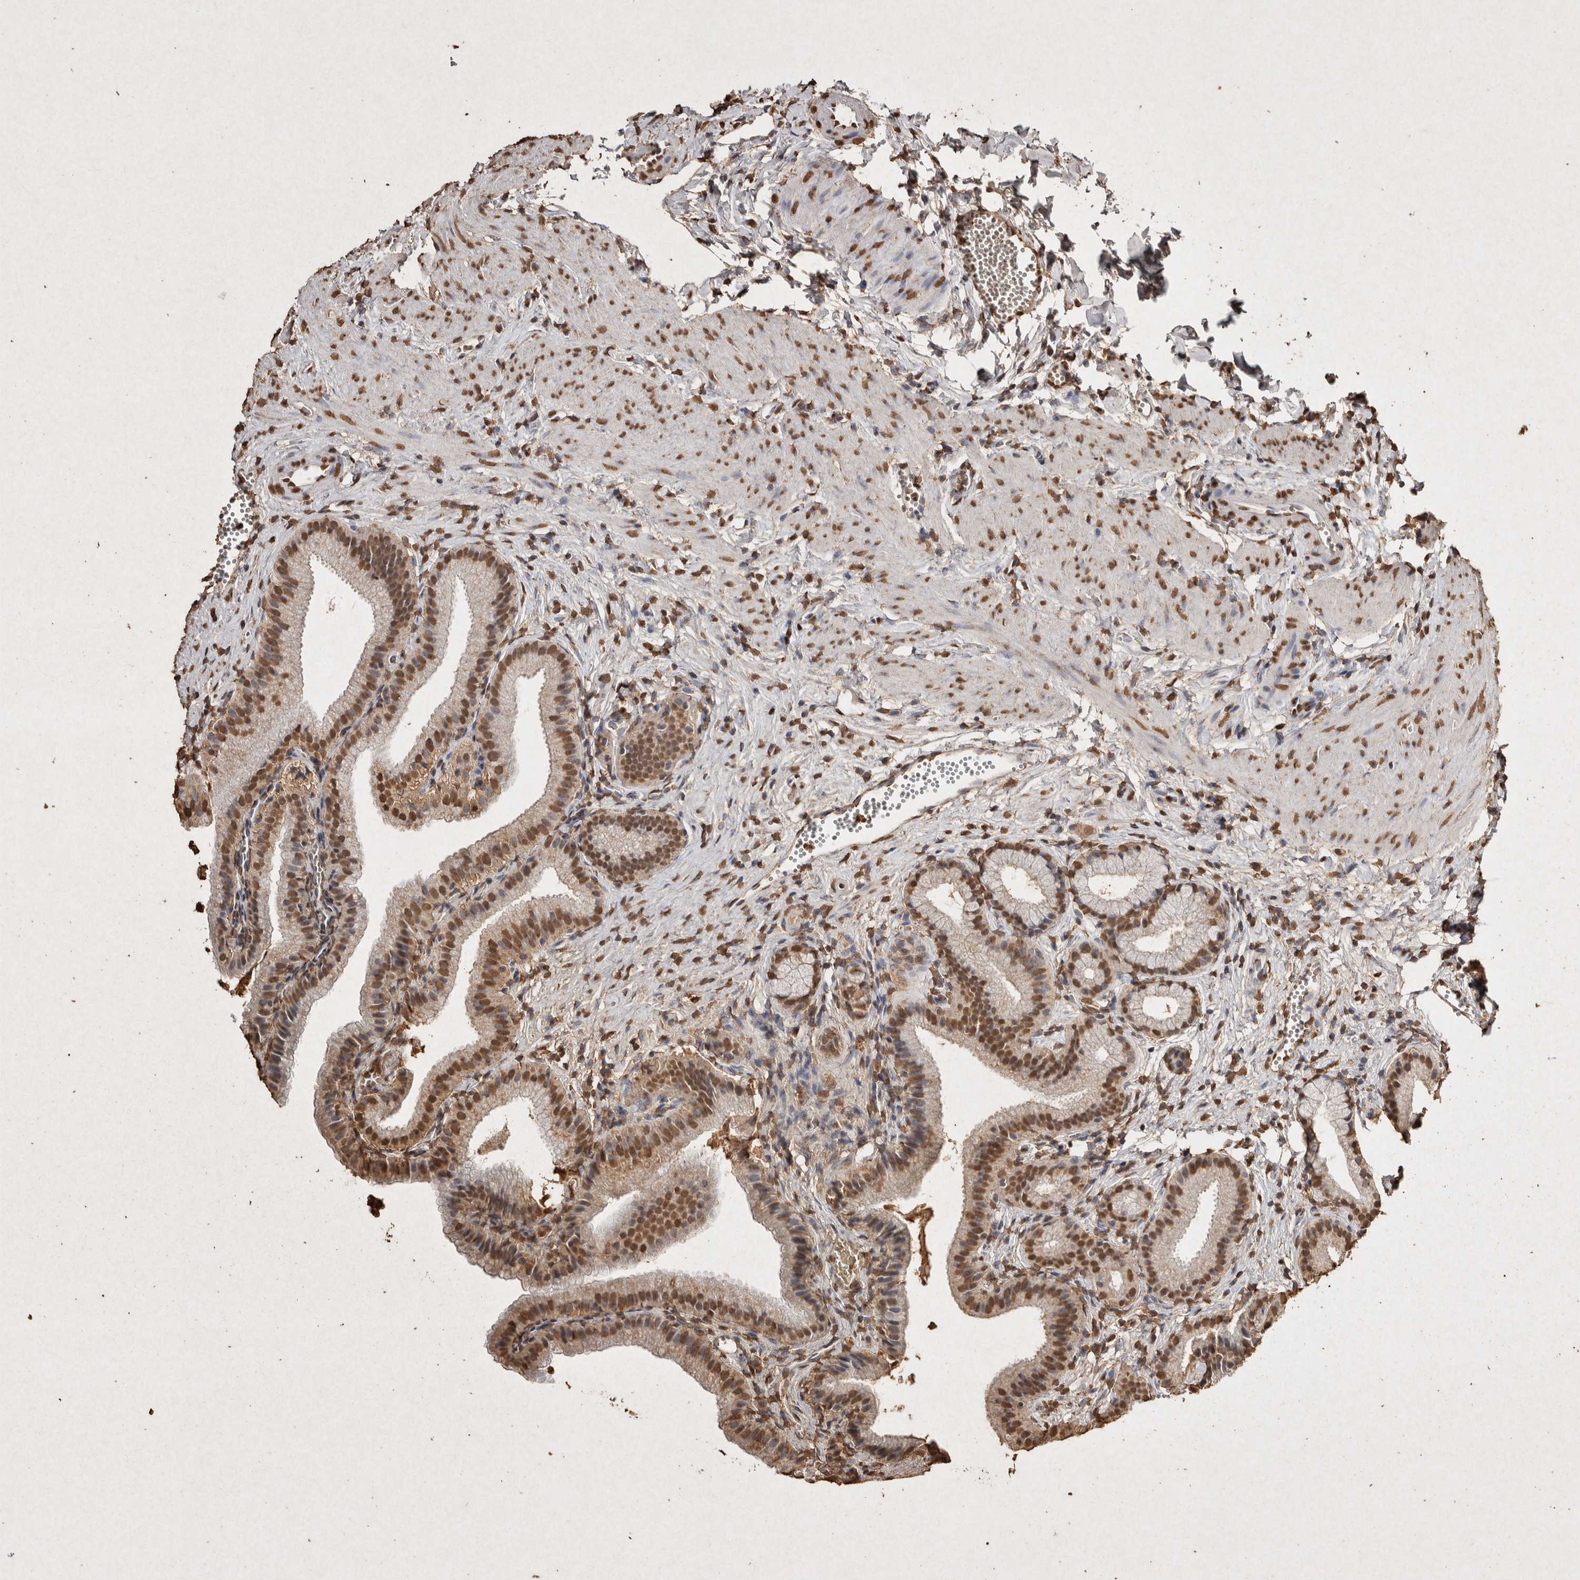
{"staining": {"intensity": "moderate", "quantity": ">75%", "location": "nuclear"}, "tissue": "gallbladder", "cell_type": "Glandular cells", "image_type": "normal", "snomed": [{"axis": "morphology", "description": "Normal tissue, NOS"}, {"axis": "topography", "description": "Gallbladder"}], "caption": "Protein expression analysis of benign human gallbladder reveals moderate nuclear expression in about >75% of glandular cells. Using DAB (brown) and hematoxylin (blue) stains, captured at high magnification using brightfield microscopy.", "gene": "FSTL3", "patient": {"sex": "male", "age": 38}}